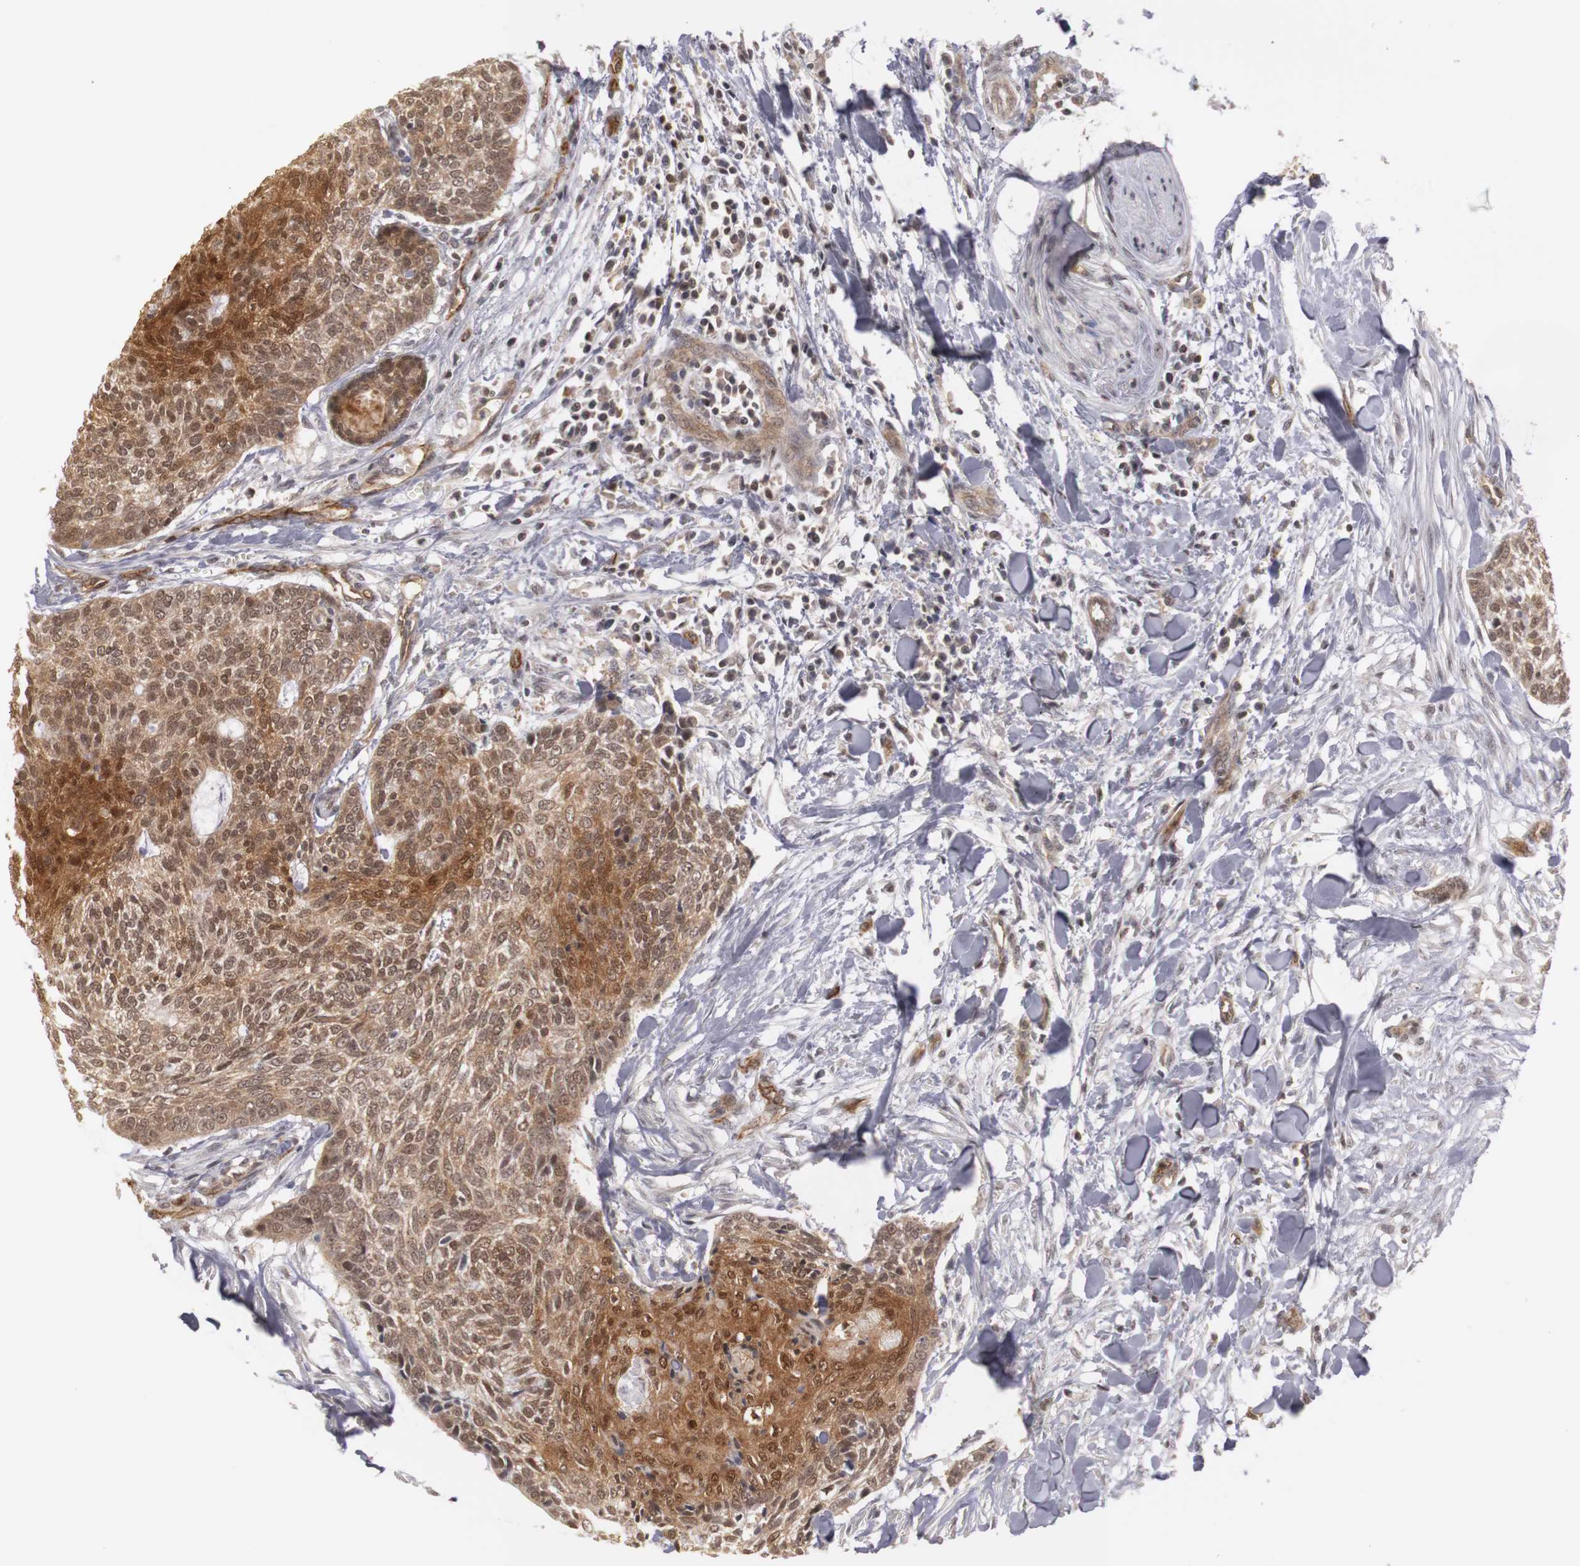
{"staining": {"intensity": "moderate", "quantity": ">75%", "location": "cytoplasmic/membranous,nuclear"}, "tissue": "head and neck cancer", "cell_type": "Tumor cells", "image_type": "cancer", "snomed": [{"axis": "morphology", "description": "Squamous cell carcinoma, NOS"}, {"axis": "topography", "description": "Salivary gland"}, {"axis": "topography", "description": "Head-Neck"}], "caption": "High-magnification brightfield microscopy of head and neck cancer (squamous cell carcinoma) stained with DAB (3,3'-diaminobenzidine) (brown) and counterstained with hematoxylin (blue). tumor cells exhibit moderate cytoplasmic/membranous and nuclear expression is appreciated in approximately>75% of cells. (DAB (3,3'-diaminobenzidine) = brown stain, brightfield microscopy at high magnification).", "gene": "PLEKHA1", "patient": {"sex": "male", "age": 70}}